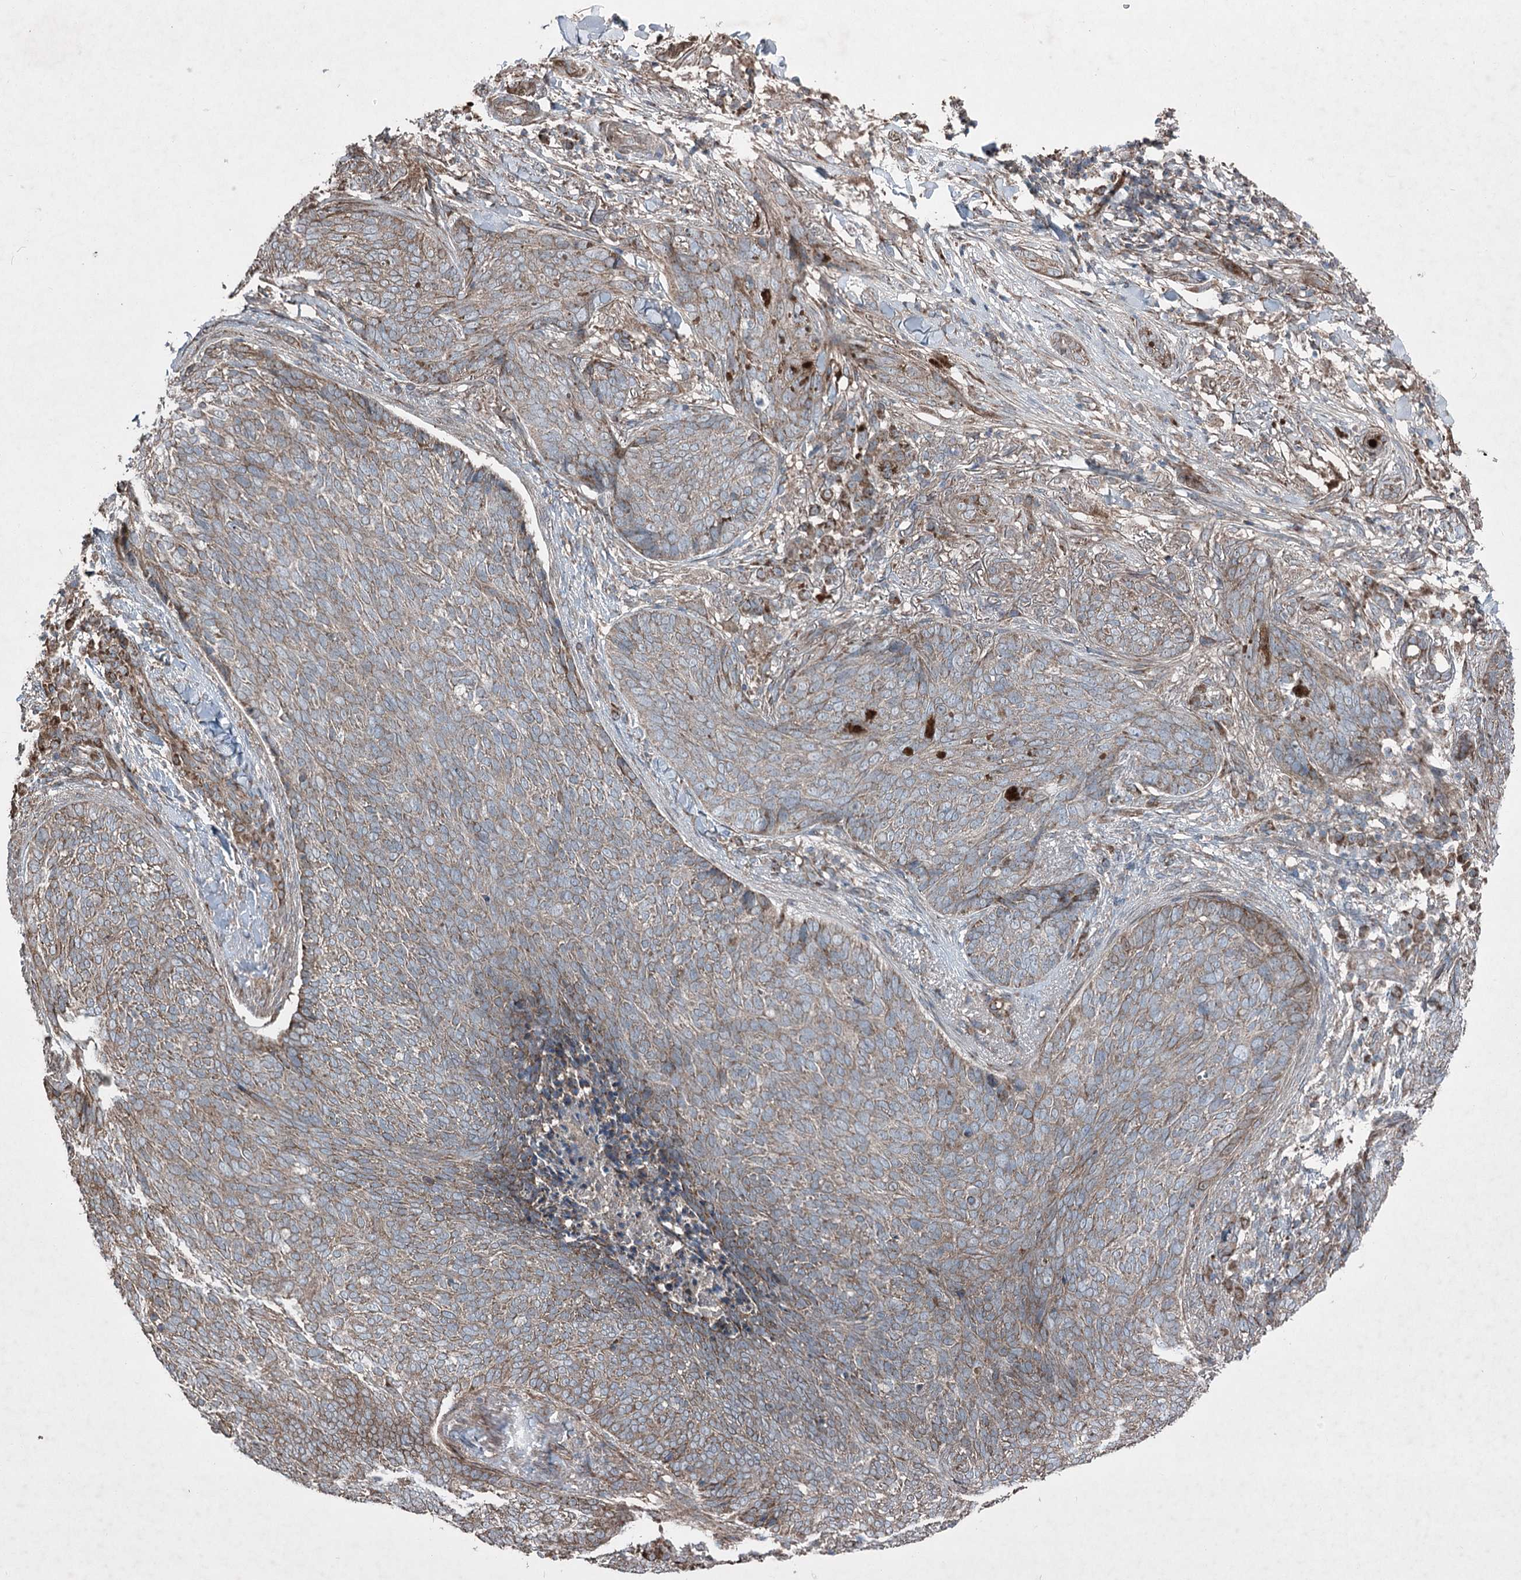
{"staining": {"intensity": "moderate", "quantity": "25%-75%", "location": "cytoplasmic/membranous"}, "tissue": "skin cancer", "cell_type": "Tumor cells", "image_type": "cancer", "snomed": [{"axis": "morphology", "description": "Basal cell carcinoma"}, {"axis": "topography", "description": "Skin"}], "caption": "Immunohistochemical staining of human basal cell carcinoma (skin) exhibits medium levels of moderate cytoplasmic/membranous positivity in approximately 25%-75% of tumor cells.", "gene": "SERINC5", "patient": {"sex": "male", "age": 85}}